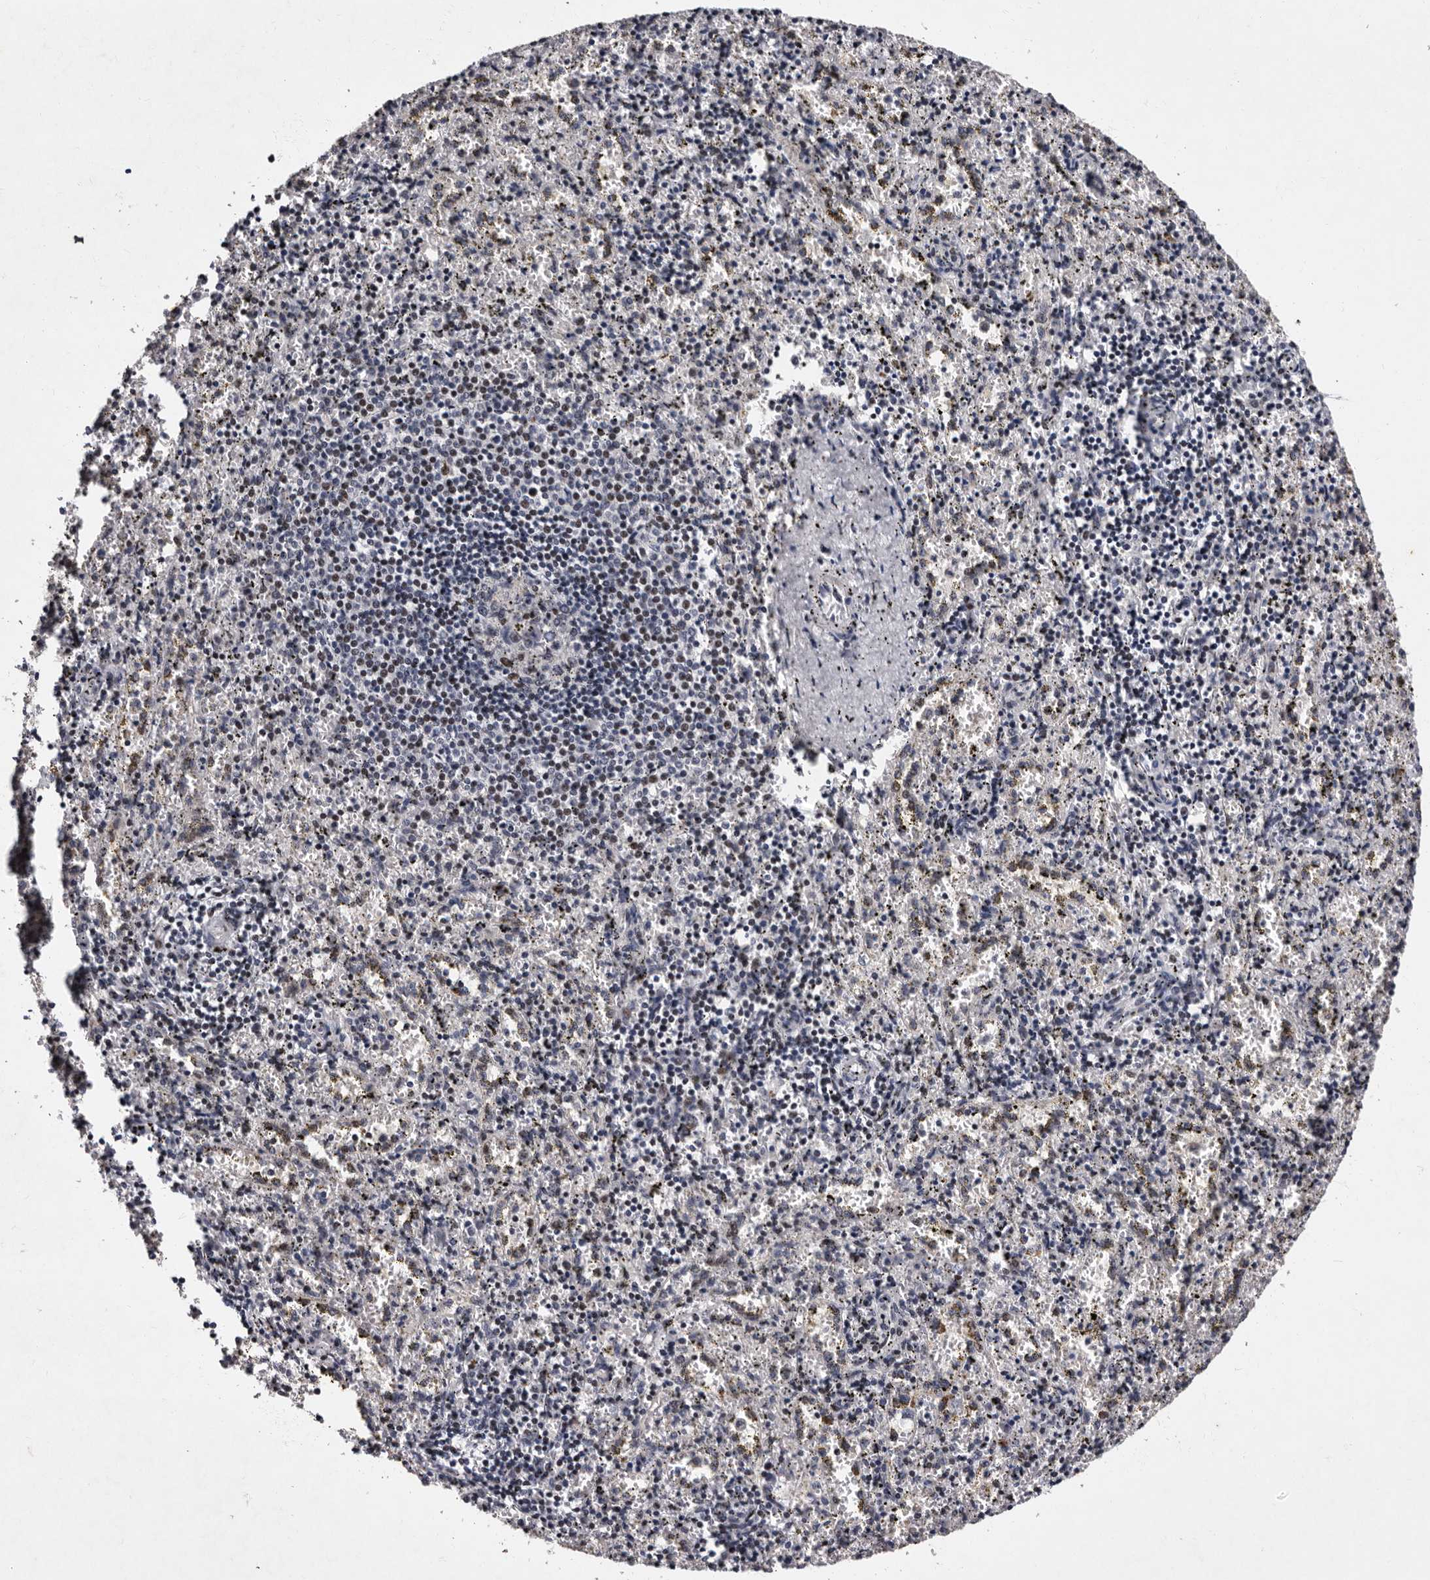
{"staining": {"intensity": "negative", "quantity": "none", "location": "none"}, "tissue": "spleen", "cell_type": "Cells in red pulp", "image_type": "normal", "snomed": [{"axis": "morphology", "description": "Normal tissue, NOS"}, {"axis": "topography", "description": "Spleen"}], "caption": "The histopathology image demonstrates no significant positivity in cells in red pulp of spleen. Nuclei are stained in blue.", "gene": "TNKS", "patient": {"sex": "male", "age": 11}}